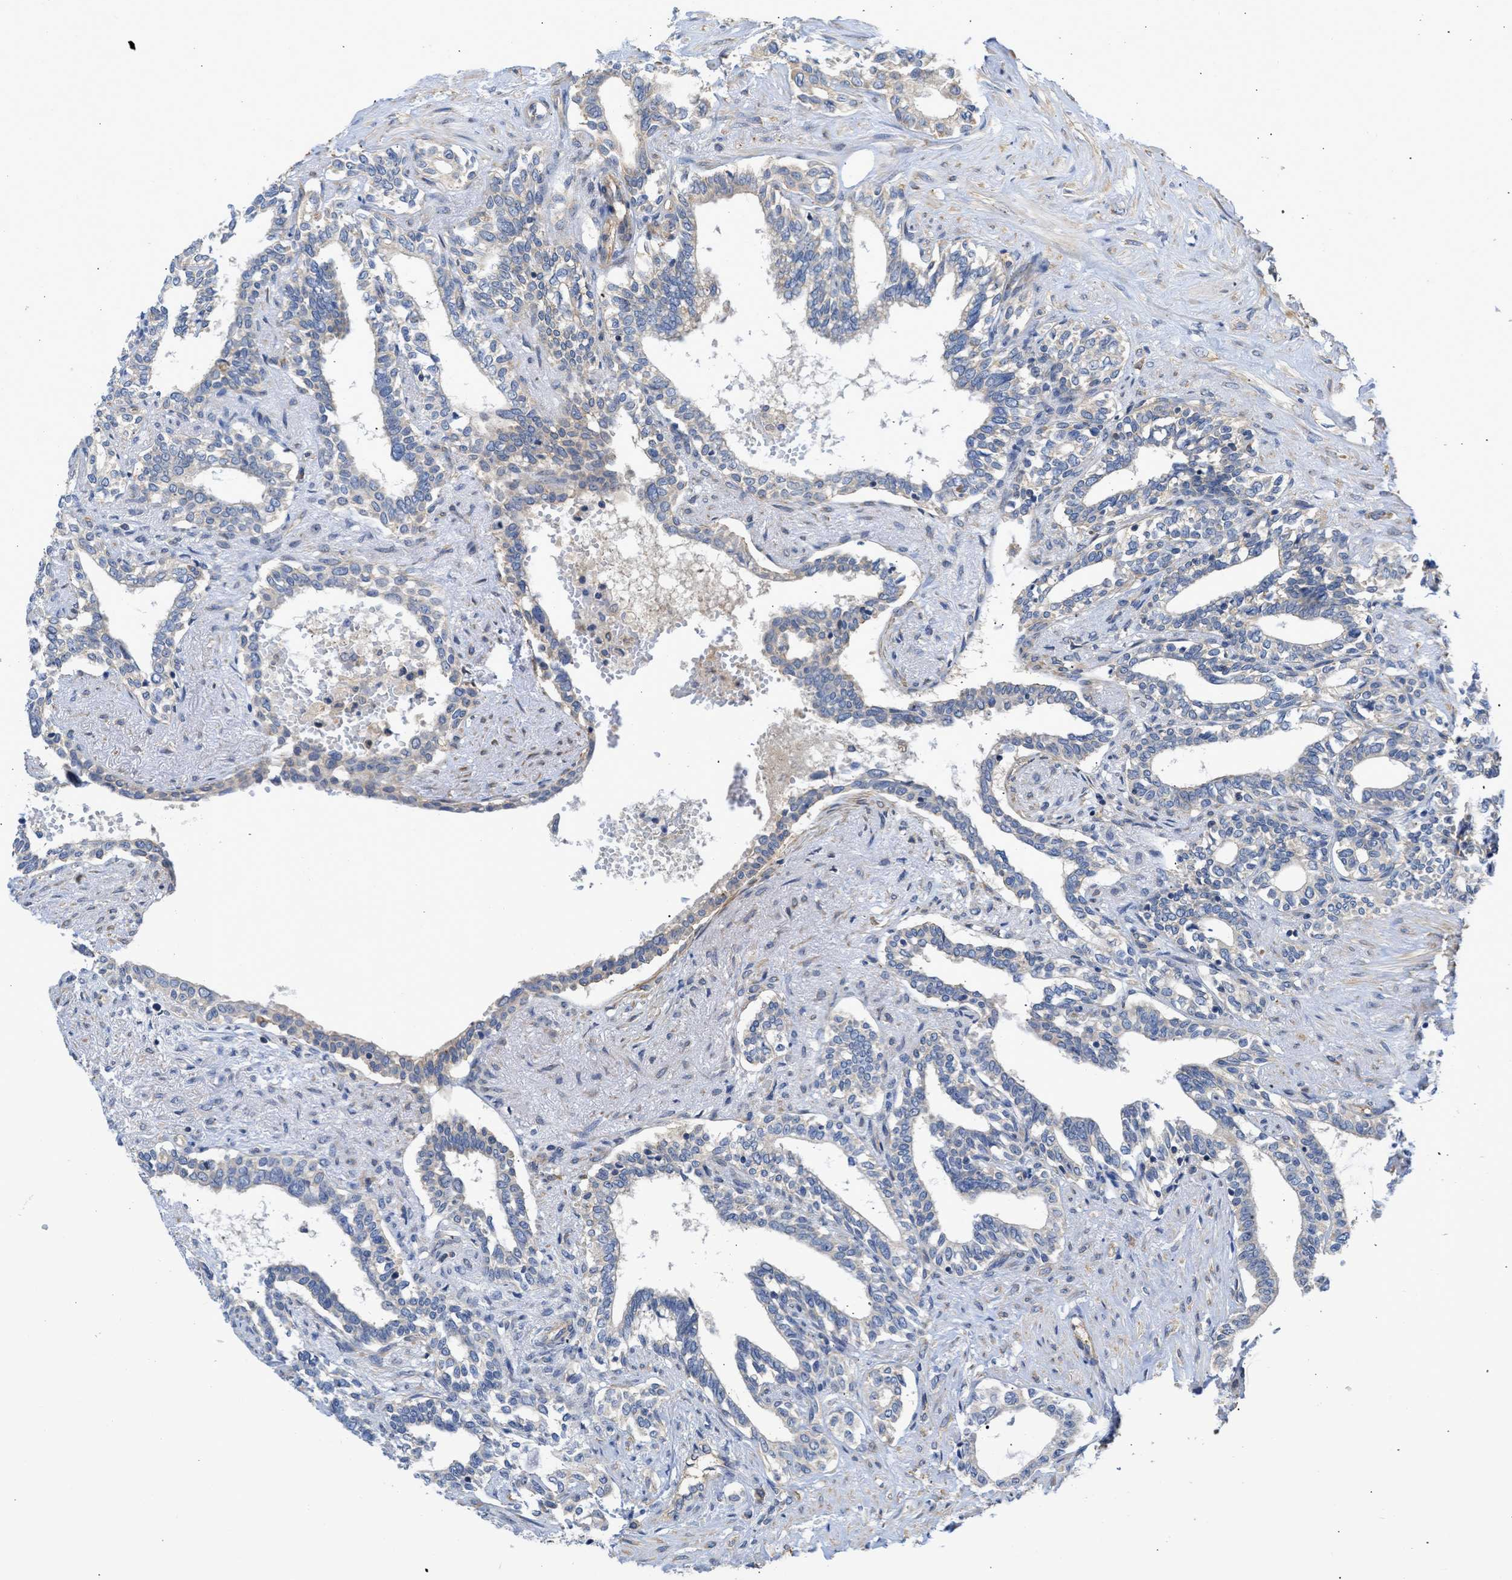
{"staining": {"intensity": "weak", "quantity": ">75%", "location": "cytoplasmic/membranous"}, "tissue": "seminal vesicle", "cell_type": "Glandular cells", "image_type": "normal", "snomed": [{"axis": "morphology", "description": "Normal tissue, NOS"}, {"axis": "morphology", "description": "Adenocarcinoma, High grade"}, {"axis": "topography", "description": "Prostate"}, {"axis": "topography", "description": "Seminal veicle"}], "caption": "A histopathology image of seminal vesicle stained for a protein displays weak cytoplasmic/membranous brown staining in glandular cells. (DAB (3,3'-diaminobenzidine) IHC, brown staining for protein, blue staining for nuclei).", "gene": "MAP2K3", "patient": {"sex": "male", "age": 55}}